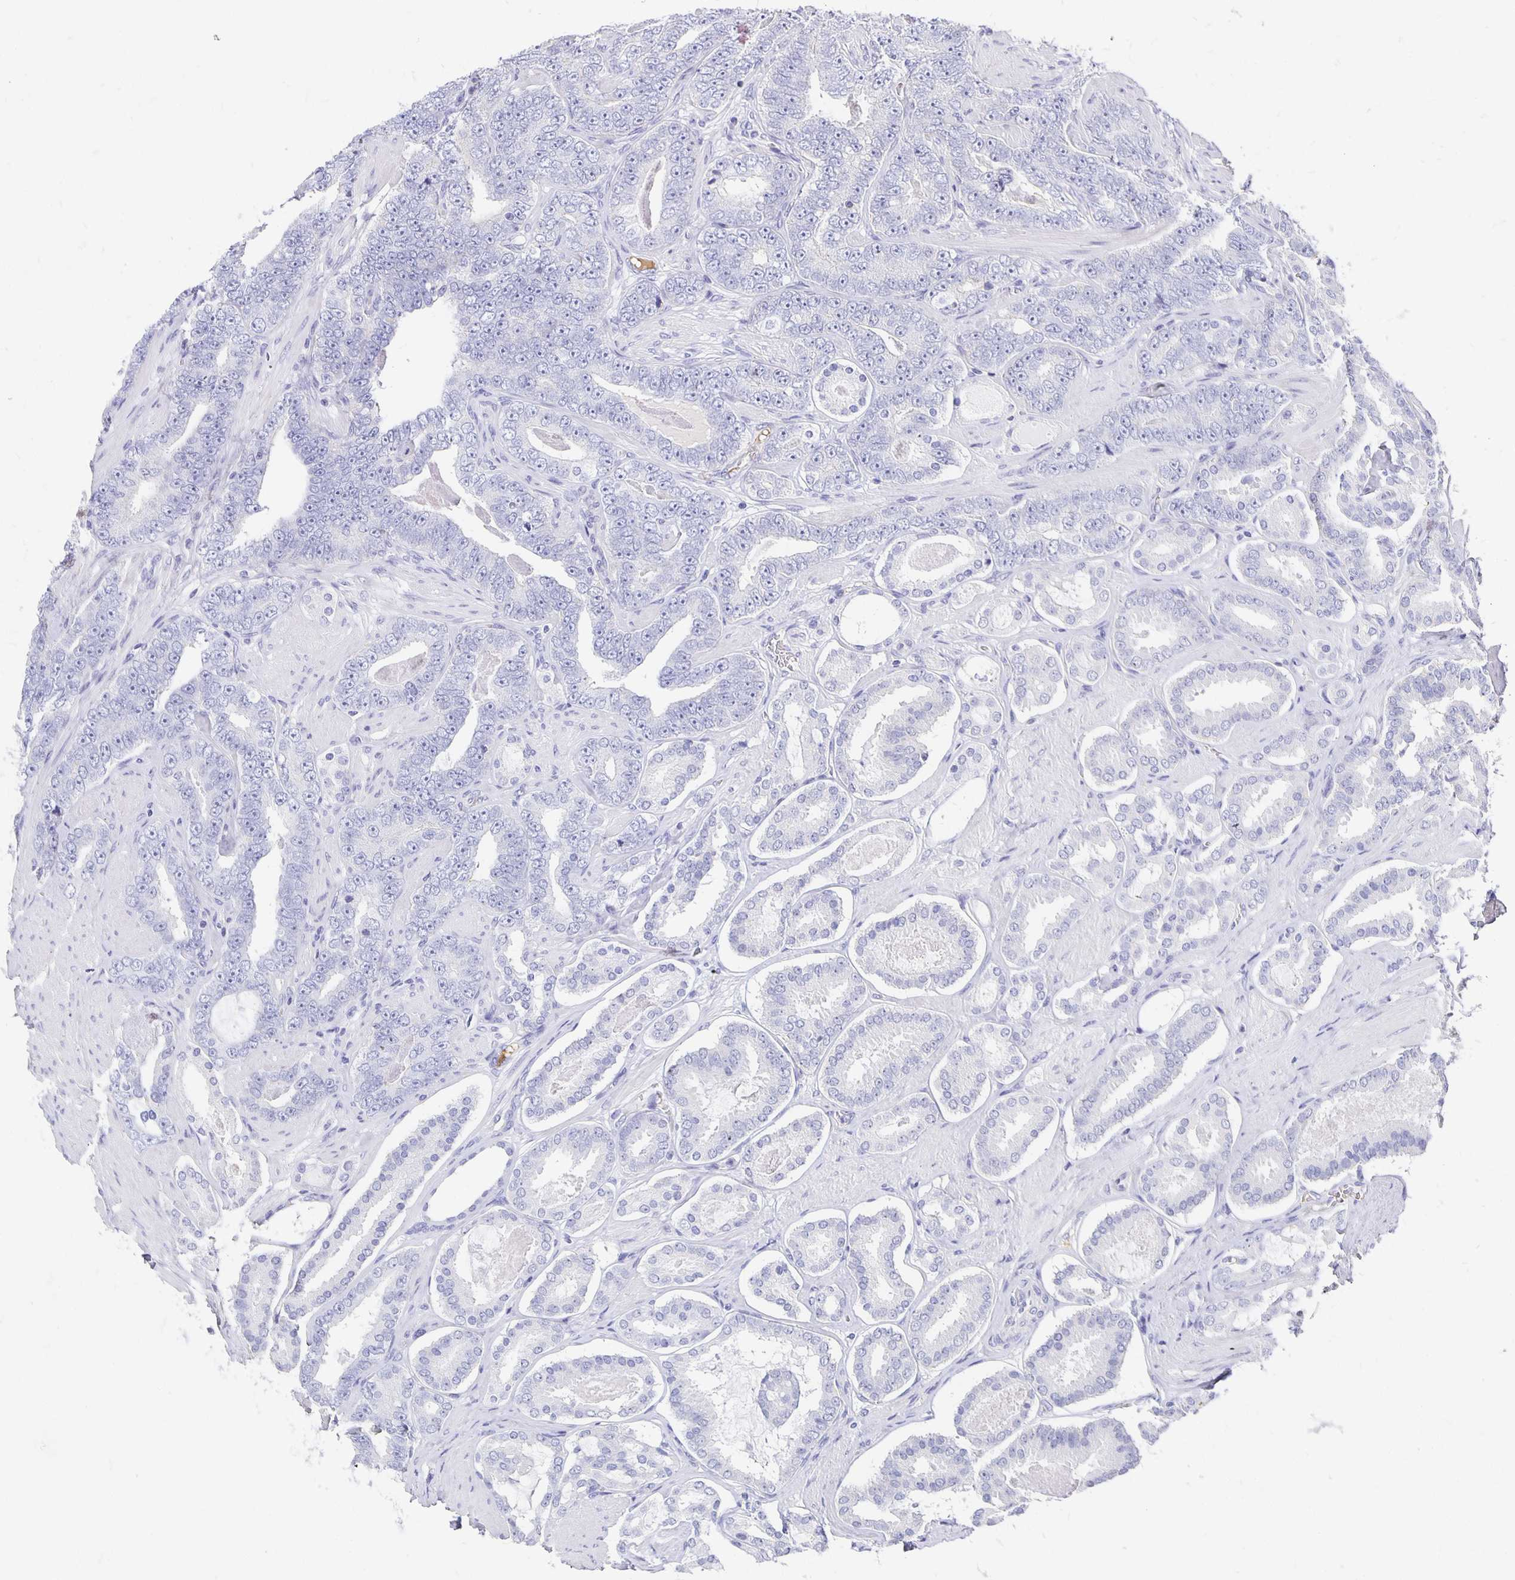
{"staining": {"intensity": "negative", "quantity": "none", "location": "none"}, "tissue": "prostate cancer", "cell_type": "Tumor cells", "image_type": "cancer", "snomed": [{"axis": "morphology", "description": "Adenocarcinoma, High grade"}, {"axis": "topography", "description": "Prostate"}], "caption": "The immunohistochemistry (IHC) histopathology image has no significant positivity in tumor cells of prostate cancer (high-grade adenocarcinoma) tissue. (Stains: DAB immunohistochemistry (IHC) with hematoxylin counter stain, Microscopy: brightfield microscopy at high magnification).", "gene": "APOB", "patient": {"sex": "male", "age": 63}}